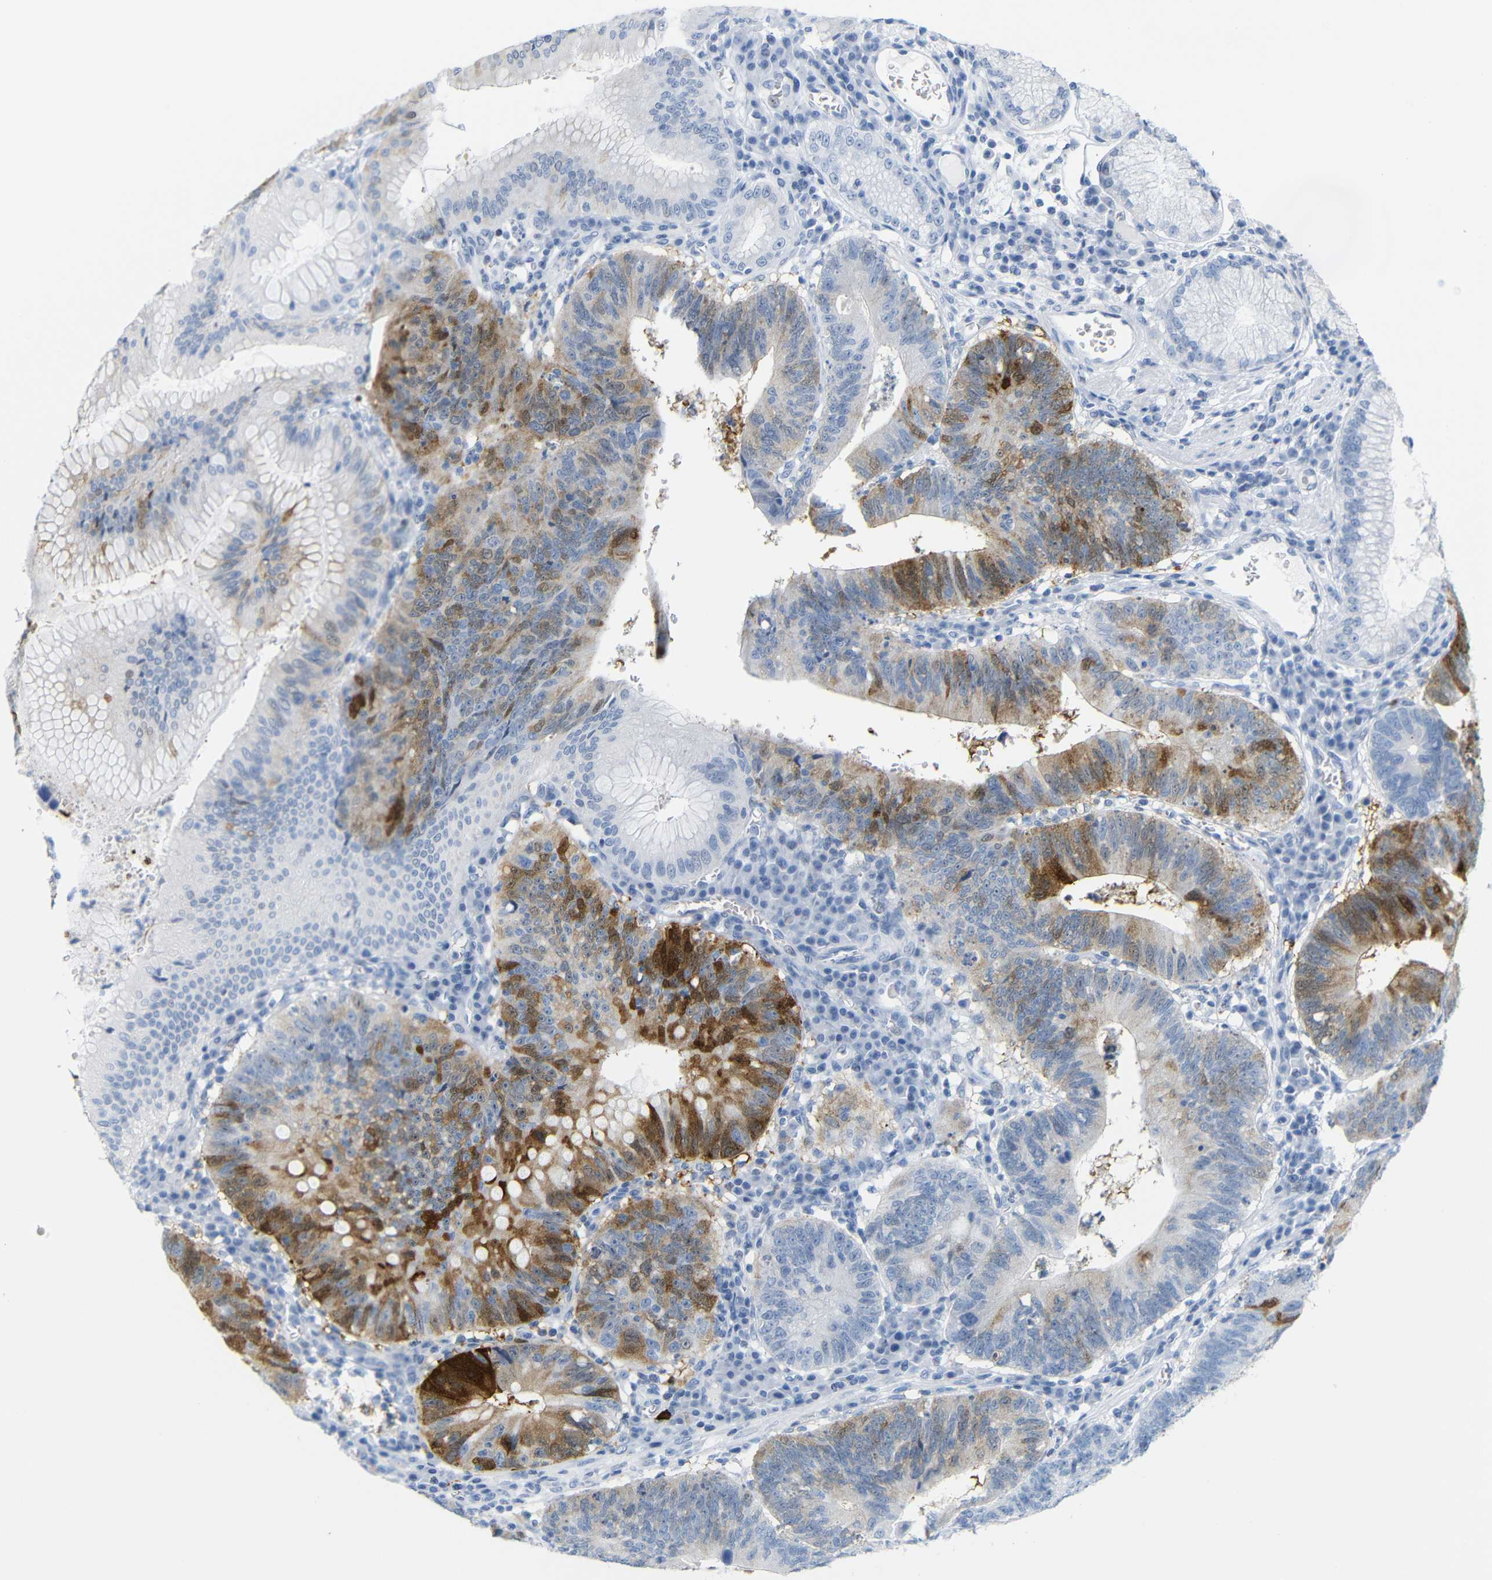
{"staining": {"intensity": "strong", "quantity": "25%-75%", "location": "cytoplasmic/membranous"}, "tissue": "stomach cancer", "cell_type": "Tumor cells", "image_type": "cancer", "snomed": [{"axis": "morphology", "description": "Adenocarcinoma, NOS"}, {"axis": "topography", "description": "Stomach"}], "caption": "Stomach adenocarcinoma stained with immunohistochemistry demonstrates strong cytoplasmic/membranous positivity in about 25%-75% of tumor cells.", "gene": "MT1A", "patient": {"sex": "male", "age": 59}}